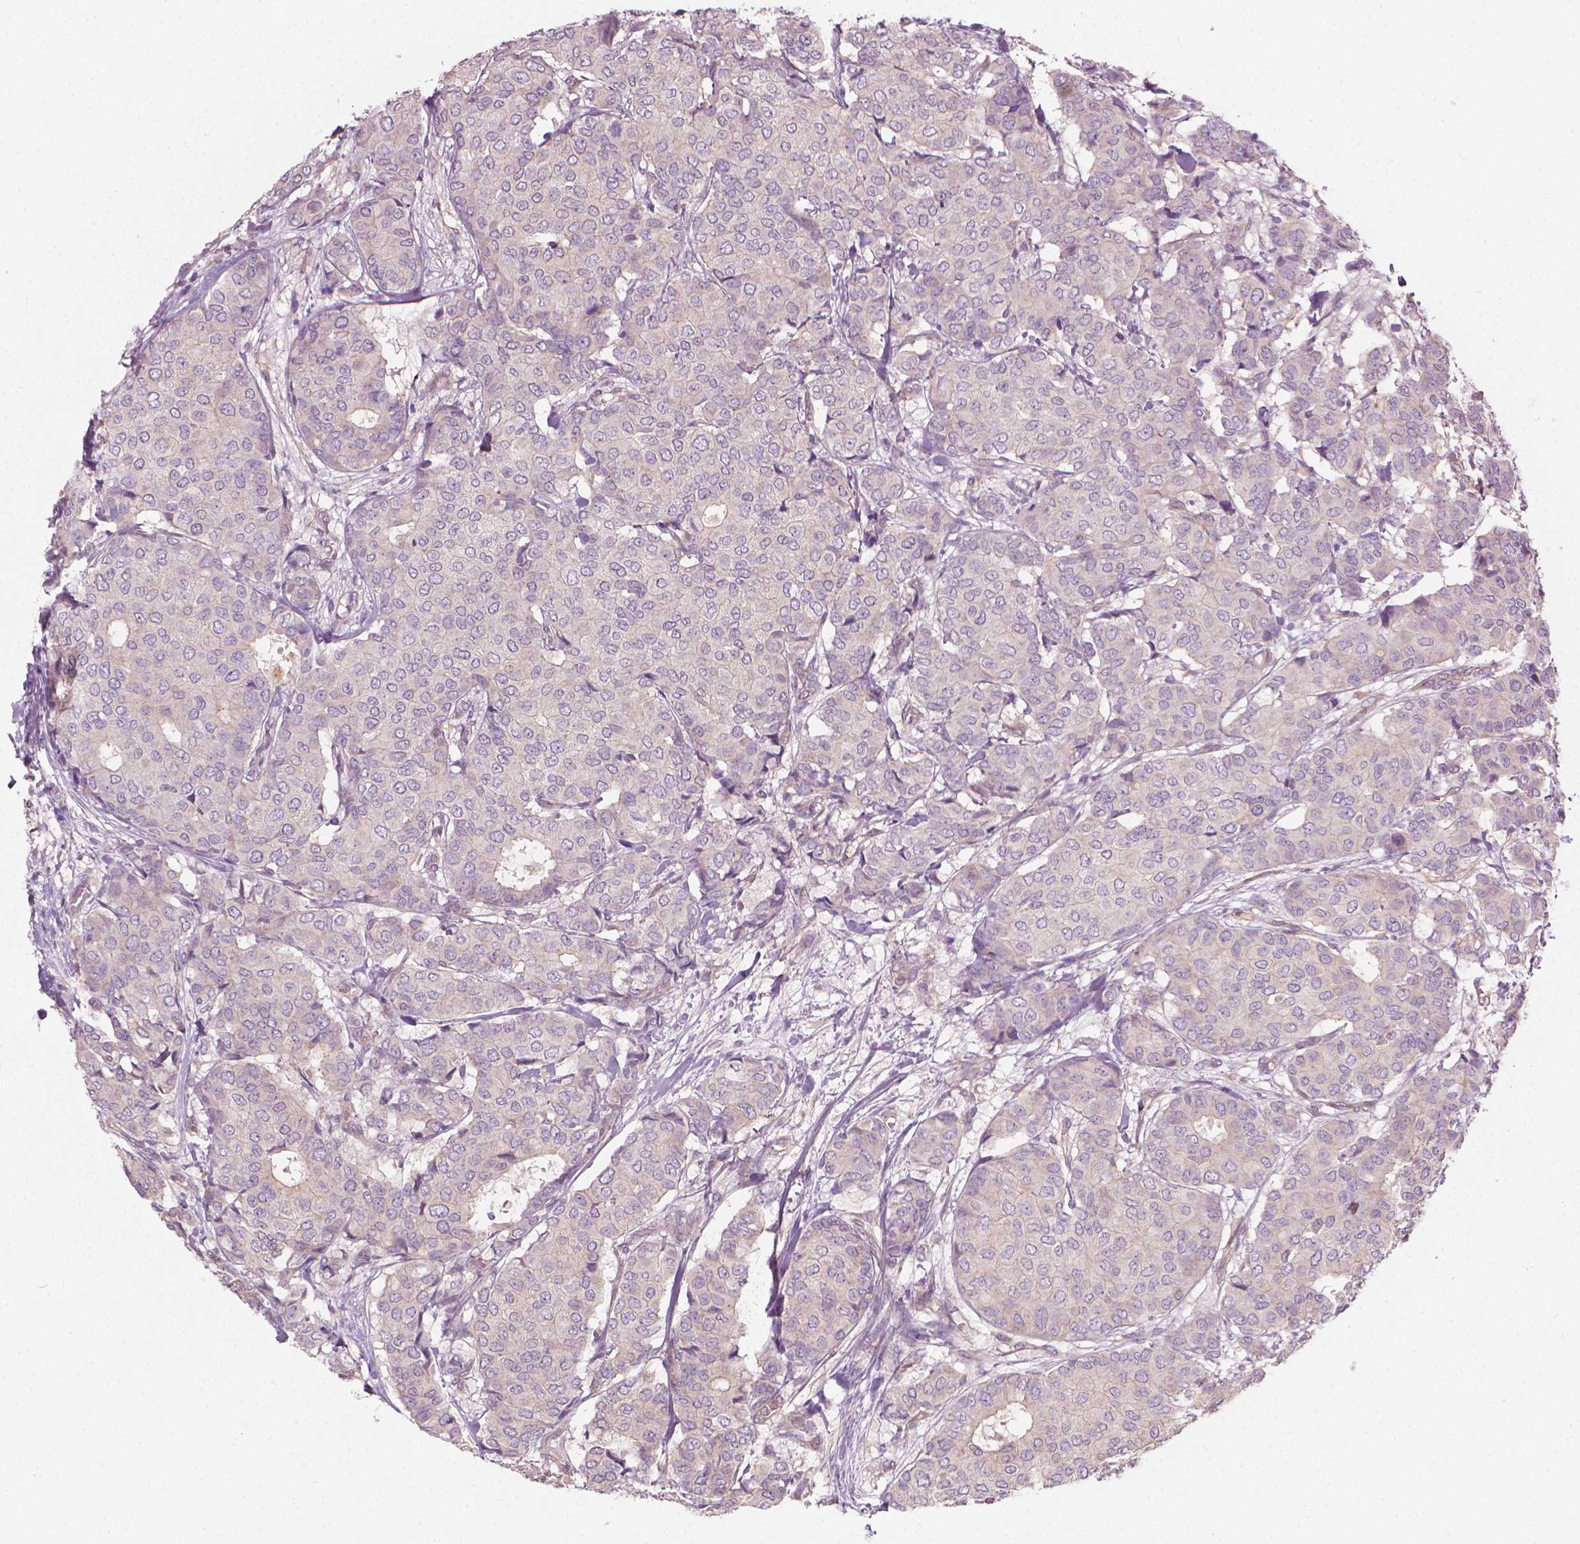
{"staining": {"intensity": "negative", "quantity": "none", "location": "none"}, "tissue": "breast cancer", "cell_type": "Tumor cells", "image_type": "cancer", "snomed": [{"axis": "morphology", "description": "Duct carcinoma"}, {"axis": "topography", "description": "Breast"}], "caption": "High magnification brightfield microscopy of breast cancer stained with DAB (3,3'-diaminobenzidine) (brown) and counterstained with hematoxylin (blue): tumor cells show no significant expression.", "gene": "RIIAD1", "patient": {"sex": "female", "age": 75}}